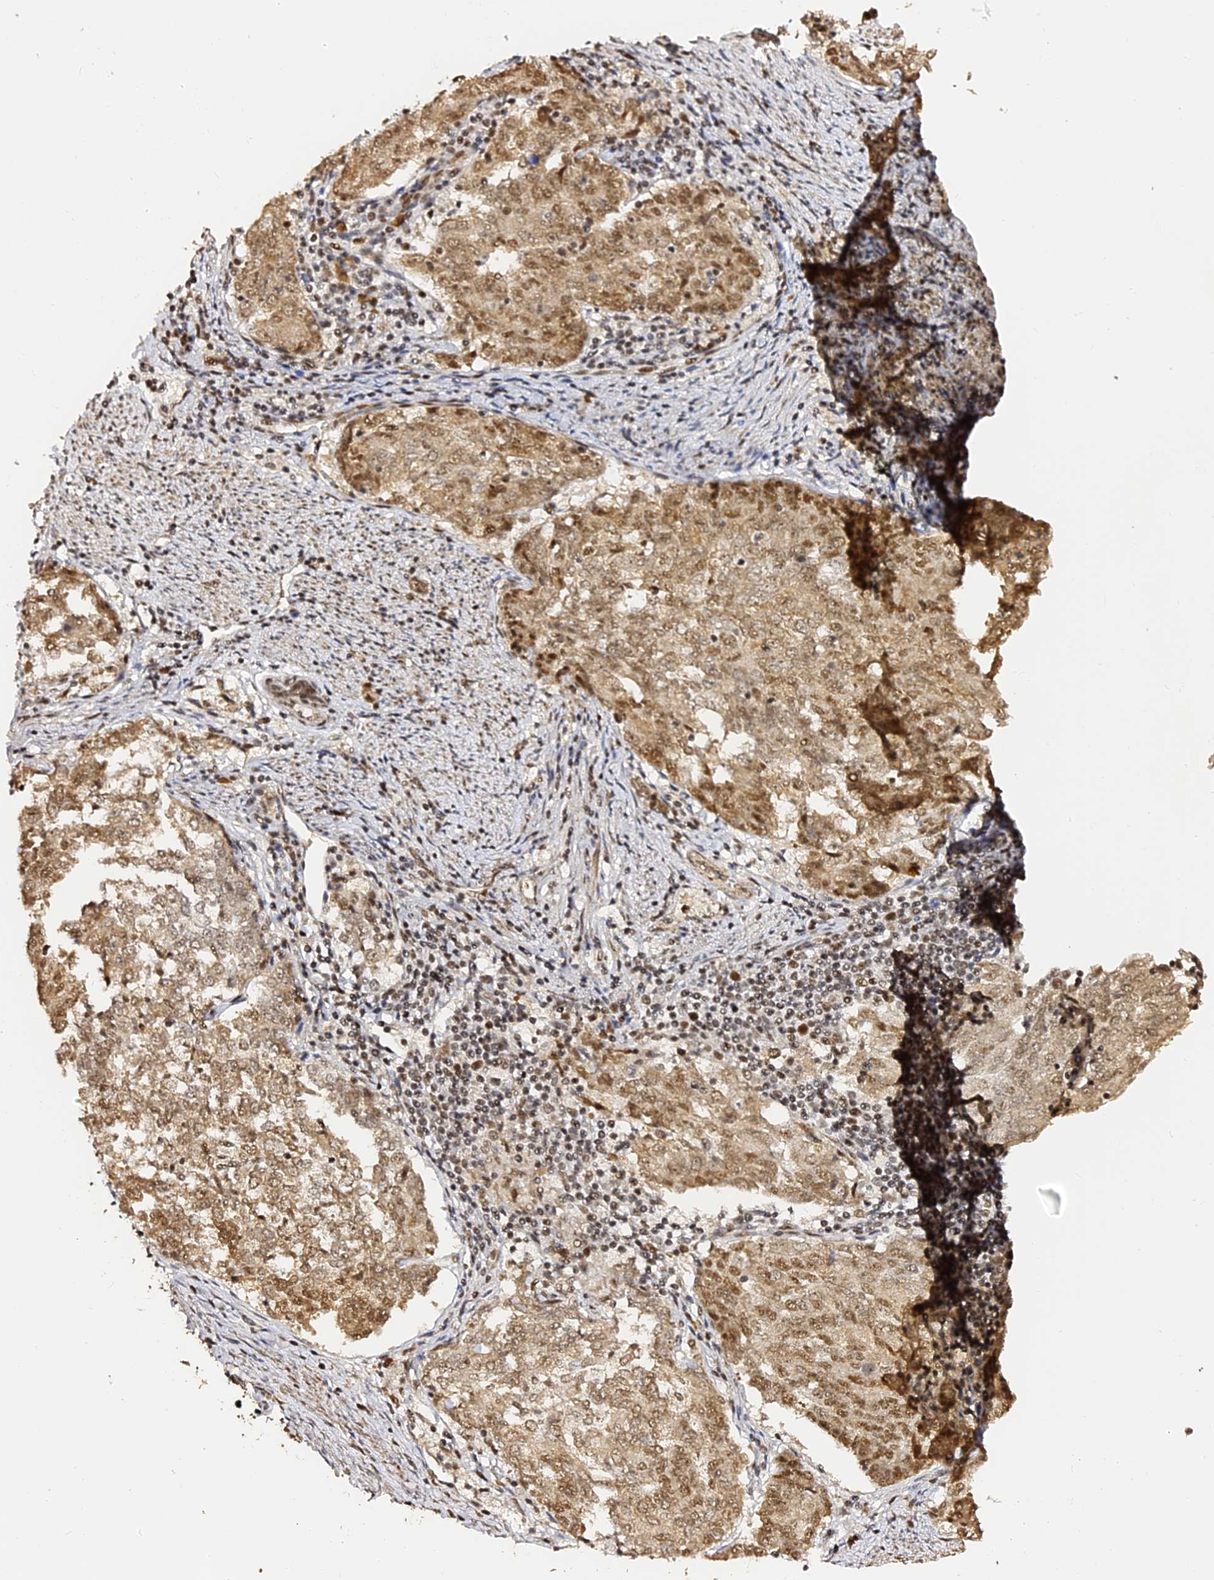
{"staining": {"intensity": "moderate", "quantity": ">75%", "location": "cytoplasmic/membranous,nuclear"}, "tissue": "endometrial cancer", "cell_type": "Tumor cells", "image_type": "cancer", "snomed": [{"axis": "morphology", "description": "Adenocarcinoma, NOS"}, {"axis": "topography", "description": "Endometrium"}], "caption": "This histopathology image demonstrates endometrial adenocarcinoma stained with IHC to label a protein in brown. The cytoplasmic/membranous and nuclear of tumor cells show moderate positivity for the protein. Nuclei are counter-stained blue.", "gene": "MCRS1", "patient": {"sex": "female", "age": 80}}